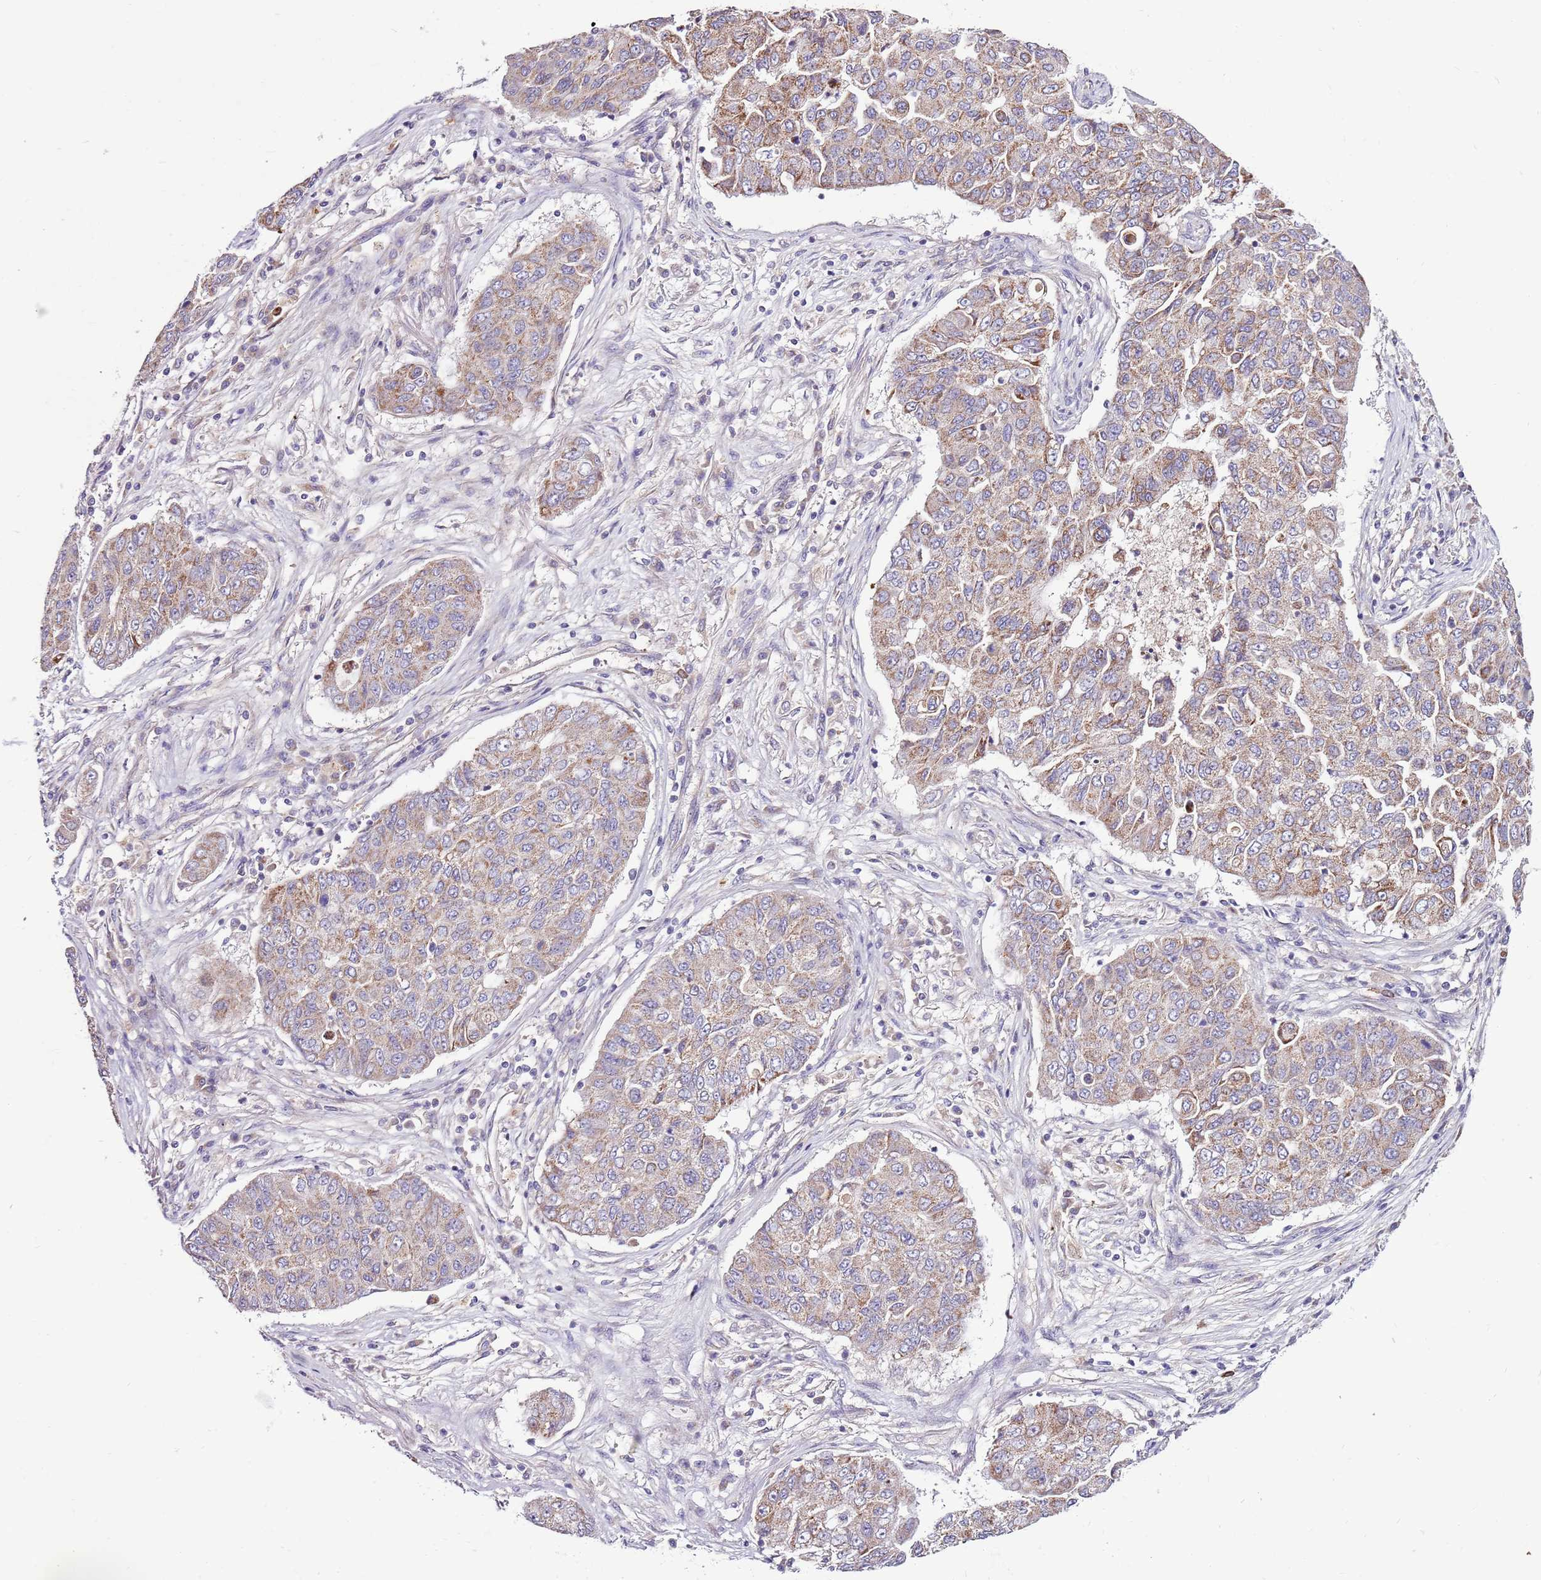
{"staining": {"intensity": "moderate", "quantity": "25%-75%", "location": "cytoplasmic/membranous"}, "tissue": "lung cancer", "cell_type": "Tumor cells", "image_type": "cancer", "snomed": [{"axis": "morphology", "description": "Squamous cell carcinoma, NOS"}, {"axis": "topography", "description": "Lung"}], "caption": "This photomicrograph reveals immunohistochemistry (IHC) staining of lung squamous cell carcinoma, with medium moderate cytoplasmic/membranous staining in about 25%-75% of tumor cells.", "gene": "SMG1", "patient": {"sex": "male", "age": 74}}